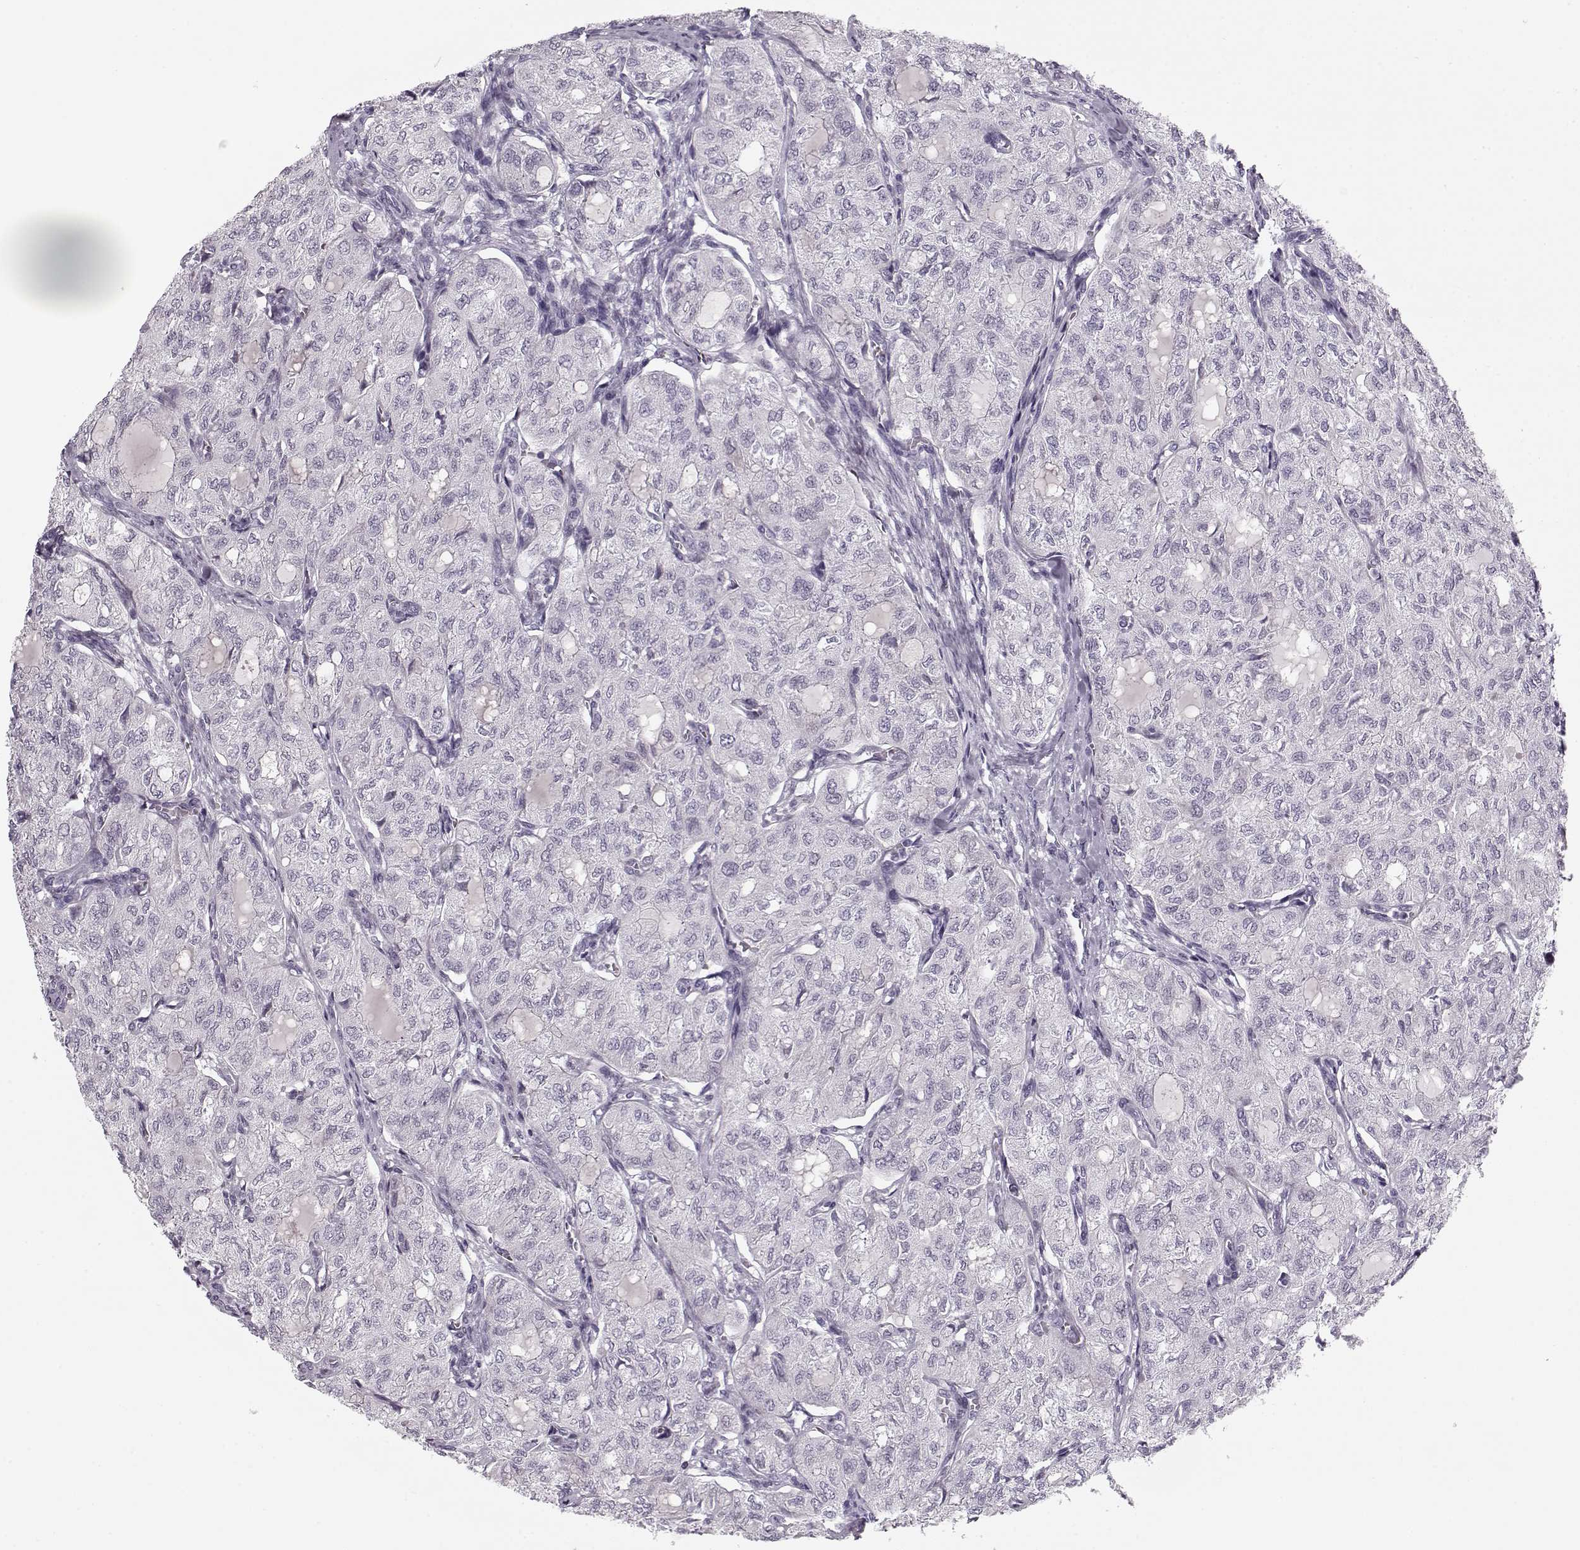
{"staining": {"intensity": "negative", "quantity": "none", "location": "none"}, "tissue": "thyroid cancer", "cell_type": "Tumor cells", "image_type": "cancer", "snomed": [{"axis": "morphology", "description": "Follicular adenoma carcinoma, NOS"}, {"axis": "topography", "description": "Thyroid gland"}], "caption": "An immunohistochemistry image of follicular adenoma carcinoma (thyroid) is shown. There is no staining in tumor cells of follicular adenoma carcinoma (thyroid).", "gene": "PNMT", "patient": {"sex": "male", "age": 75}}